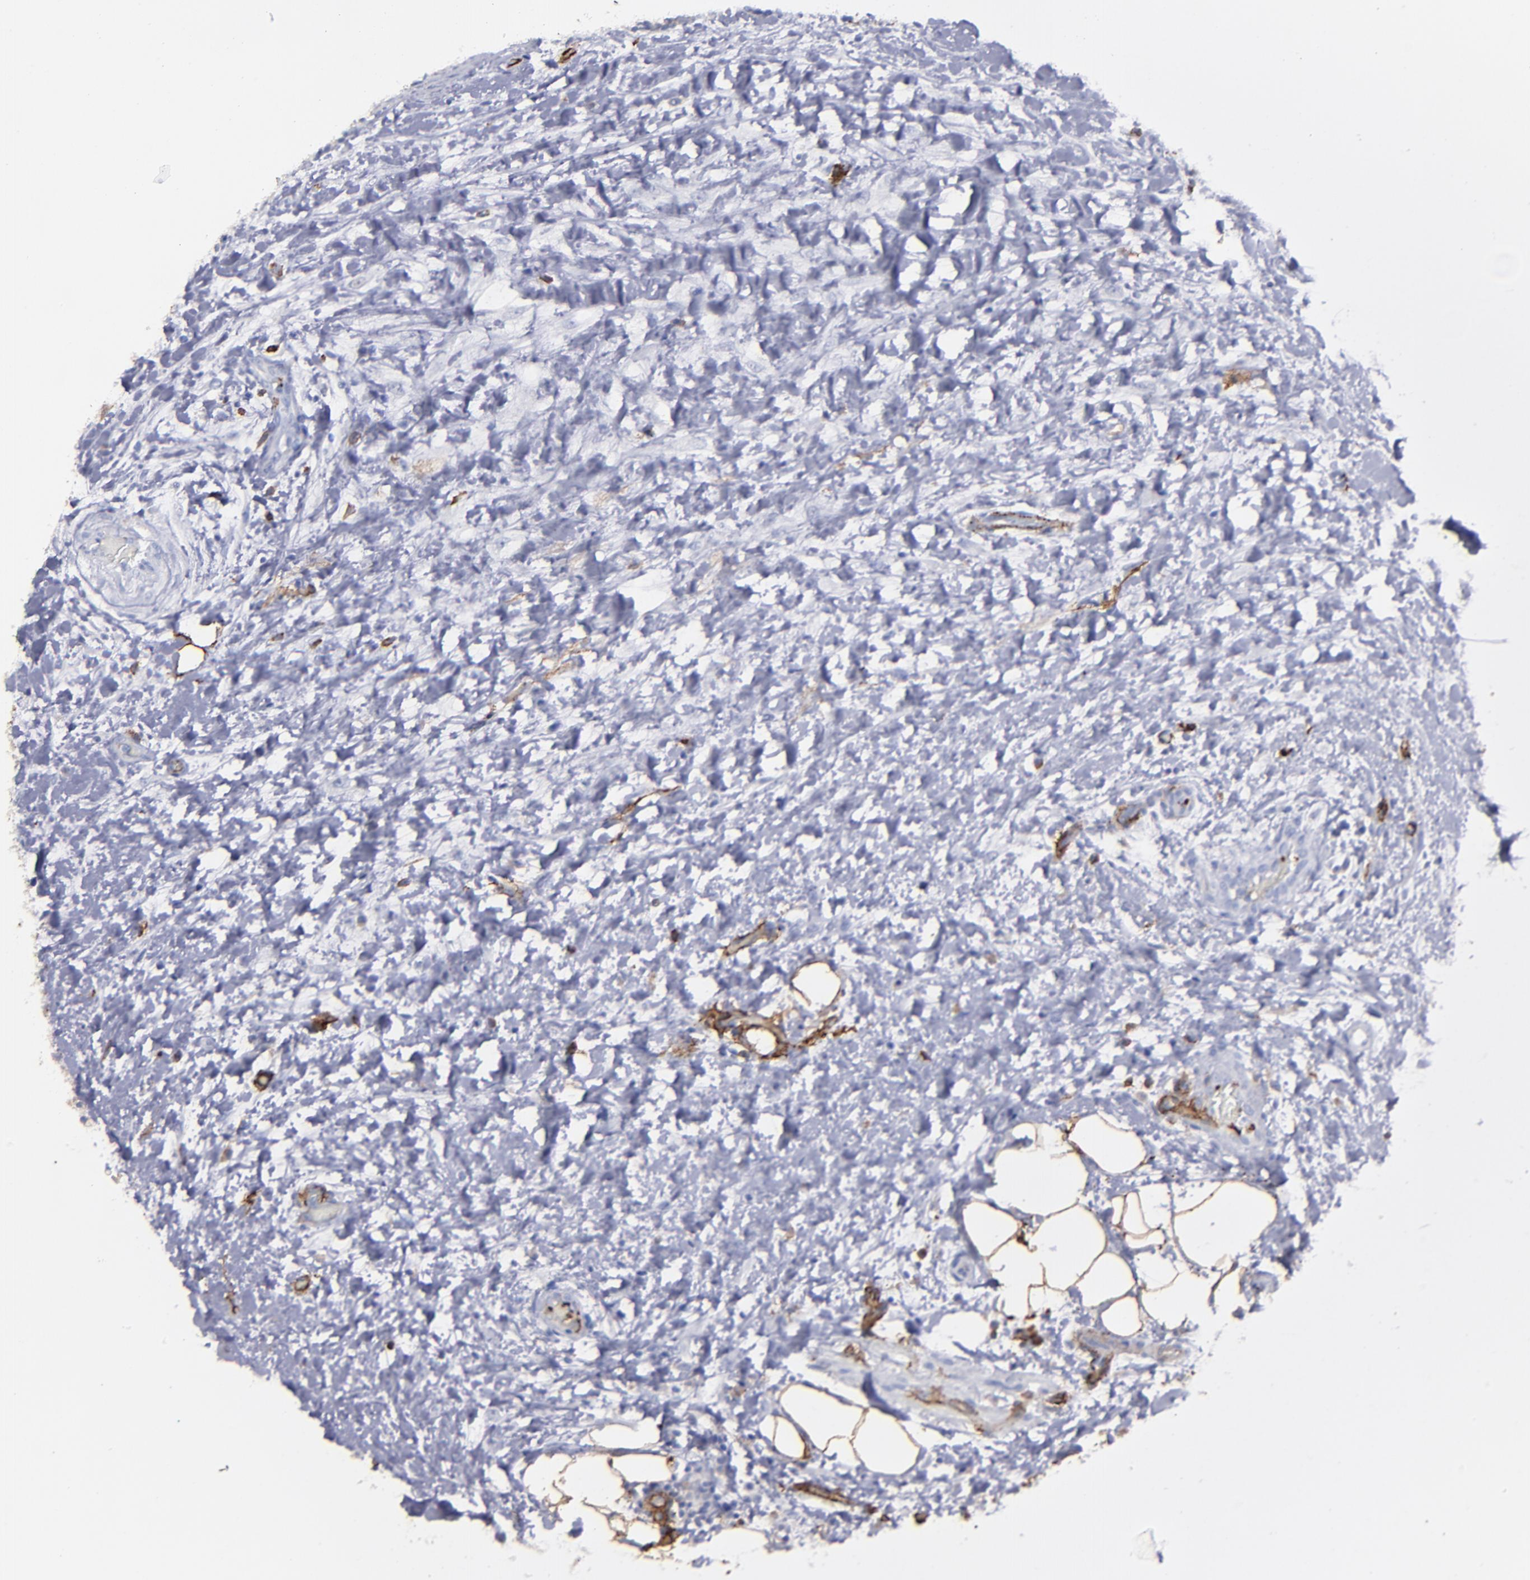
{"staining": {"intensity": "negative", "quantity": "none", "location": "none"}, "tissue": "lymphoma", "cell_type": "Tumor cells", "image_type": "cancer", "snomed": [{"axis": "morphology", "description": "Malignant lymphoma, non-Hodgkin's type, Low grade"}, {"axis": "topography", "description": "Lymph node"}], "caption": "Tumor cells show no significant protein staining in malignant lymphoma, non-Hodgkin's type (low-grade).", "gene": "CD36", "patient": {"sex": "female", "age": 76}}